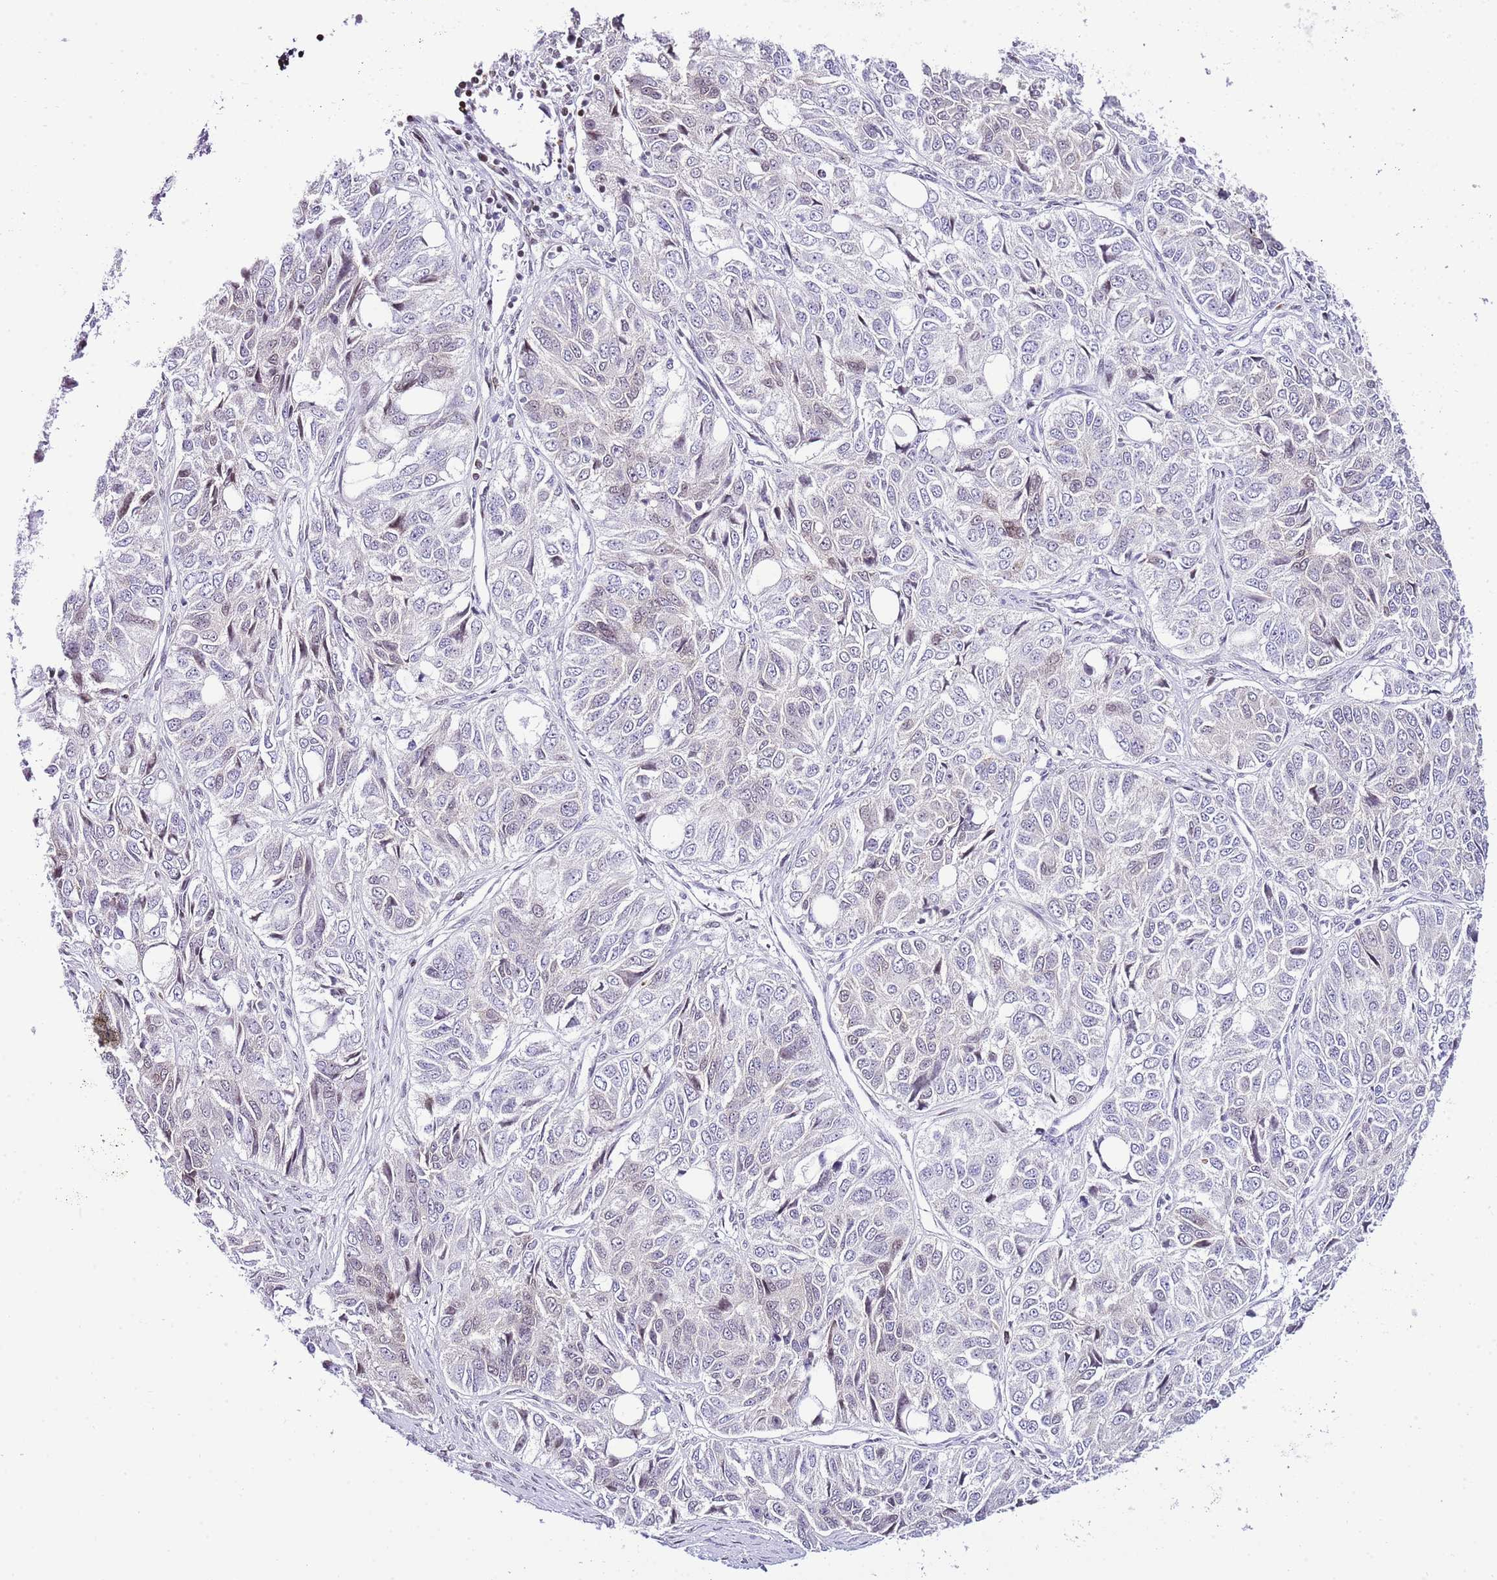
{"staining": {"intensity": "negative", "quantity": "none", "location": "none"}, "tissue": "ovarian cancer", "cell_type": "Tumor cells", "image_type": "cancer", "snomed": [{"axis": "morphology", "description": "Carcinoma, endometroid"}, {"axis": "topography", "description": "Ovary"}], "caption": "An immunohistochemistry (IHC) photomicrograph of ovarian endometroid carcinoma is shown. There is no staining in tumor cells of ovarian endometroid carcinoma. (Brightfield microscopy of DAB IHC at high magnification).", "gene": "PRR15", "patient": {"sex": "female", "age": 51}}